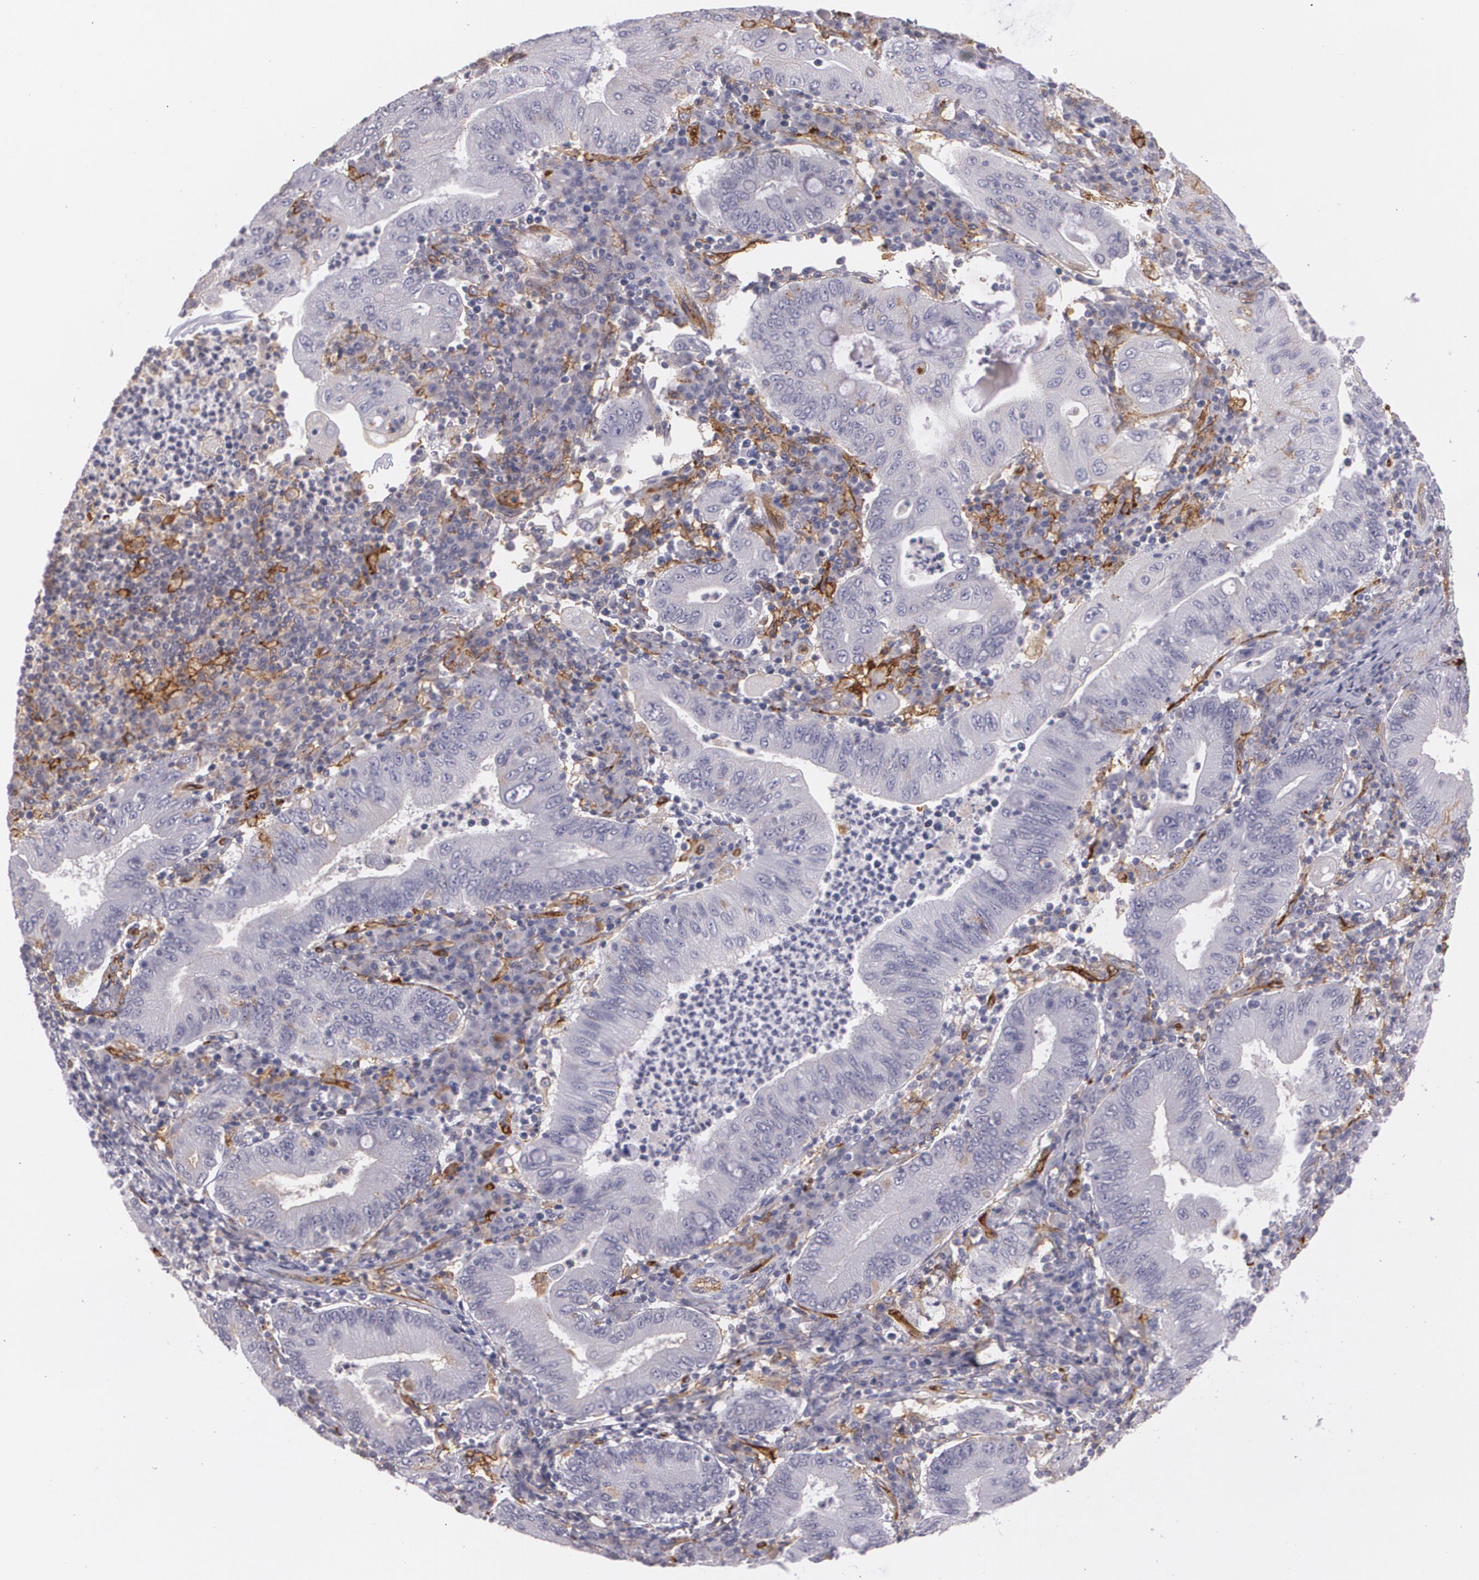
{"staining": {"intensity": "negative", "quantity": "none", "location": "none"}, "tissue": "stomach cancer", "cell_type": "Tumor cells", "image_type": "cancer", "snomed": [{"axis": "morphology", "description": "Normal tissue, NOS"}, {"axis": "morphology", "description": "Adenocarcinoma, NOS"}, {"axis": "topography", "description": "Esophagus"}, {"axis": "topography", "description": "Stomach, upper"}, {"axis": "topography", "description": "Peripheral nerve tissue"}], "caption": "An IHC image of stomach cancer (adenocarcinoma) is shown. There is no staining in tumor cells of stomach cancer (adenocarcinoma). (Brightfield microscopy of DAB (3,3'-diaminobenzidine) IHC at high magnification).", "gene": "ACE", "patient": {"sex": "male", "age": 62}}